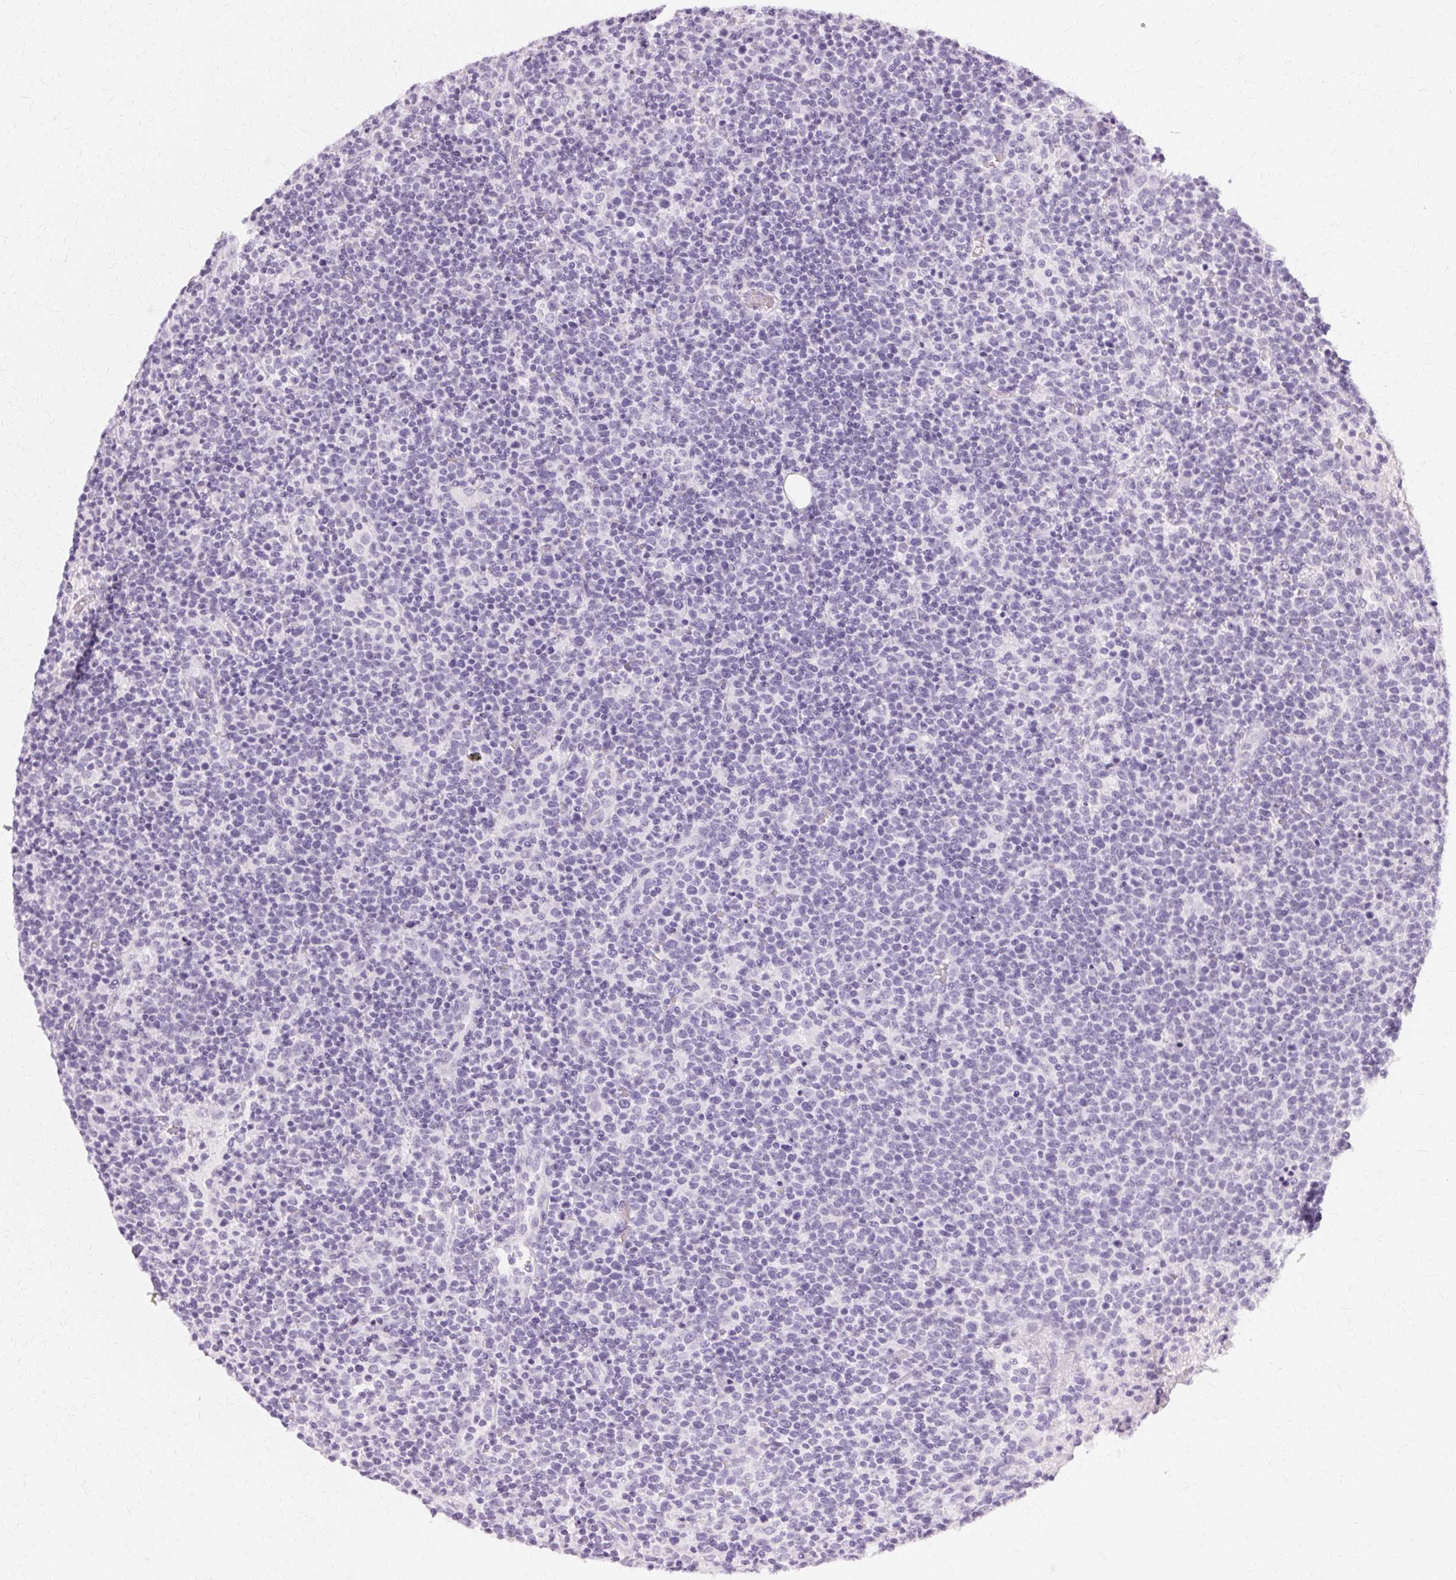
{"staining": {"intensity": "negative", "quantity": "none", "location": "none"}, "tissue": "lymphoma", "cell_type": "Tumor cells", "image_type": "cancer", "snomed": [{"axis": "morphology", "description": "Malignant lymphoma, non-Hodgkin's type, High grade"}, {"axis": "topography", "description": "Lymph node"}], "caption": "Tumor cells show no significant expression in high-grade malignant lymphoma, non-Hodgkin's type.", "gene": "KRT6C", "patient": {"sex": "male", "age": 61}}